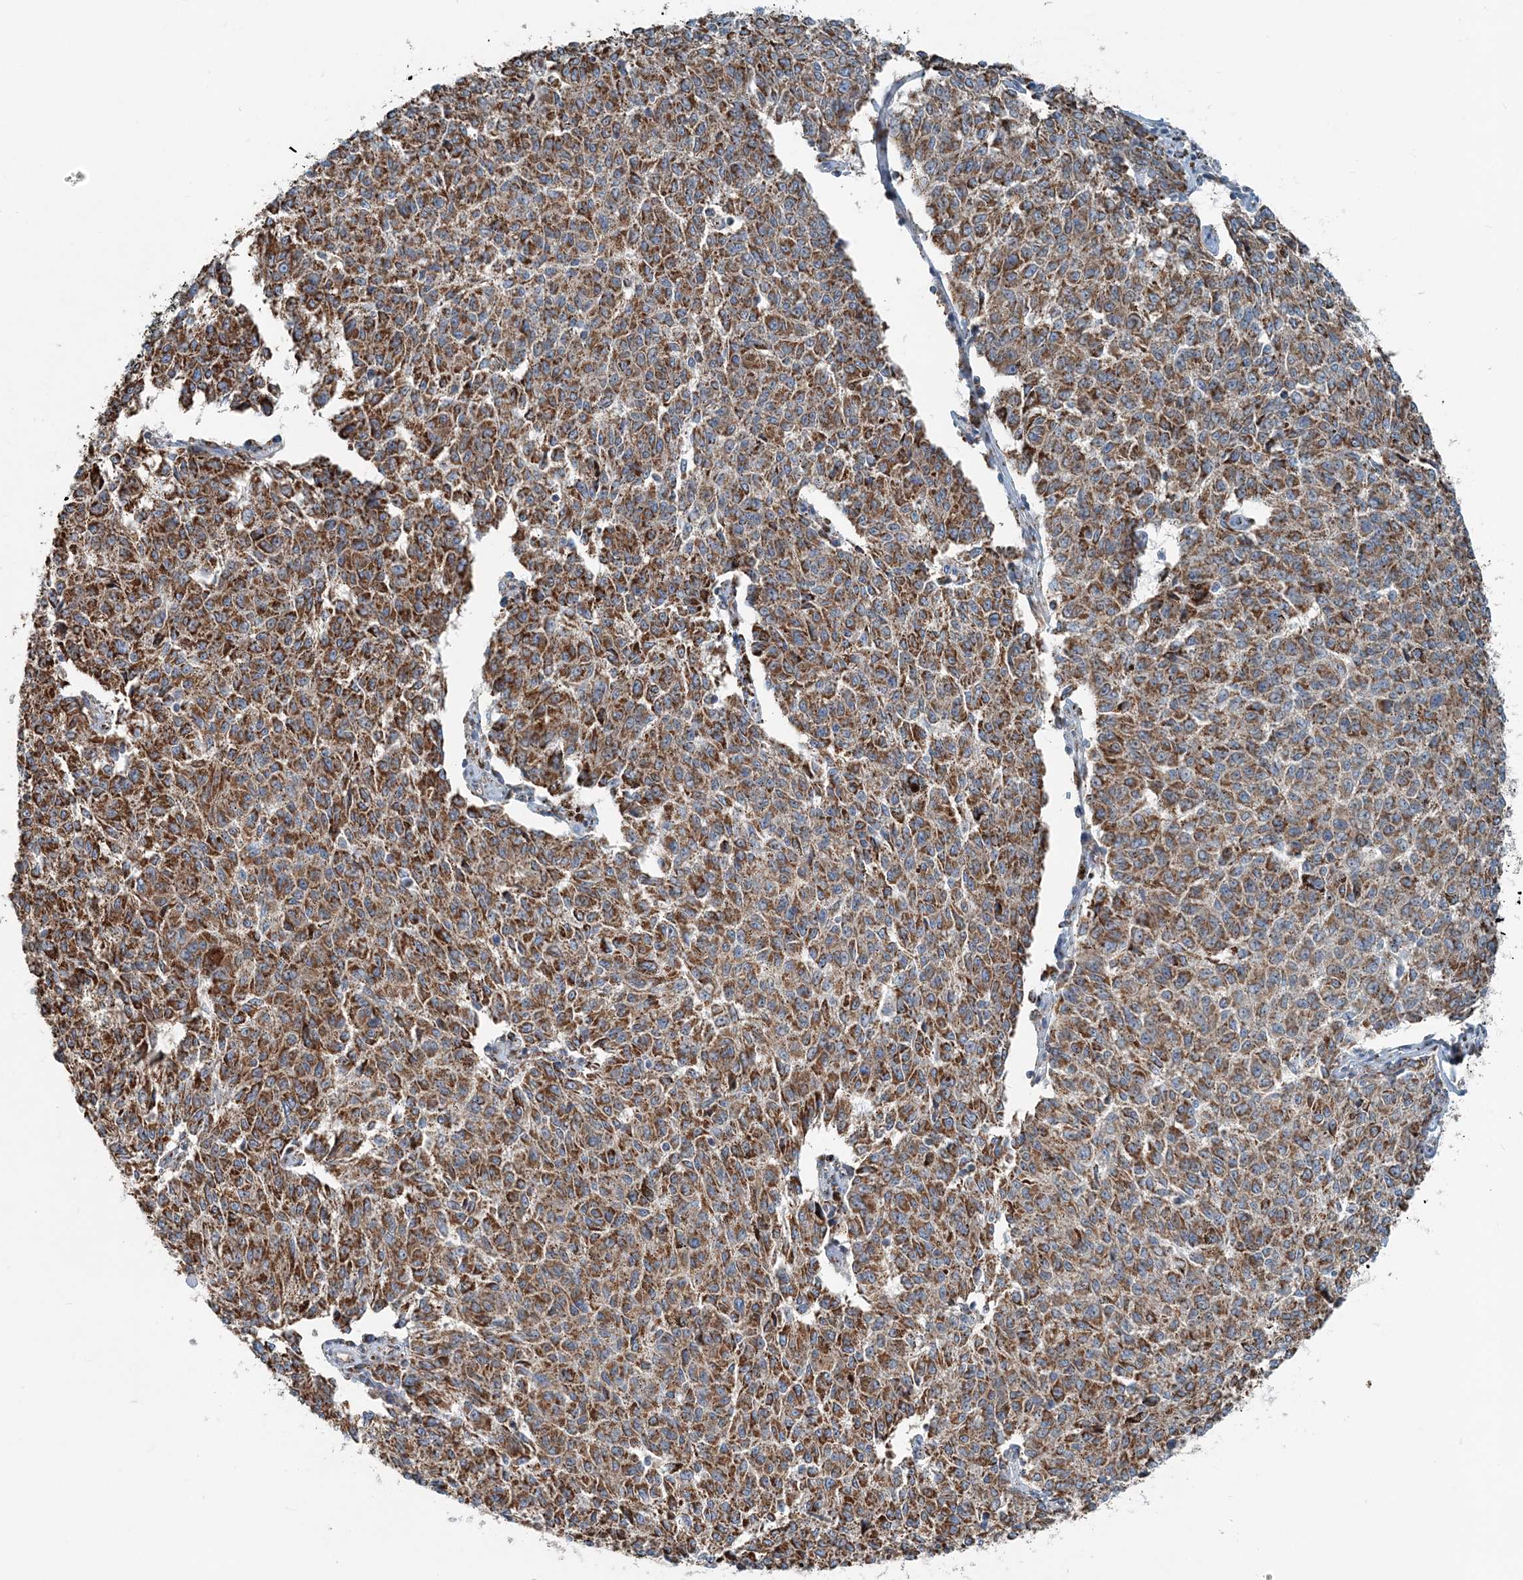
{"staining": {"intensity": "strong", "quantity": ">75%", "location": "cytoplasmic/membranous"}, "tissue": "melanoma", "cell_type": "Tumor cells", "image_type": "cancer", "snomed": [{"axis": "morphology", "description": "Malignant melanoma, NOS"}, {"axis": "topography", "description": "Skin"}], "caption": "An image of human malignant melanoma stained for a protein shows strong cytoplasmic/membranous brown staining in tumor cells.", "gene": "INTU", "patient": {"sex": "female", "age": 72}}